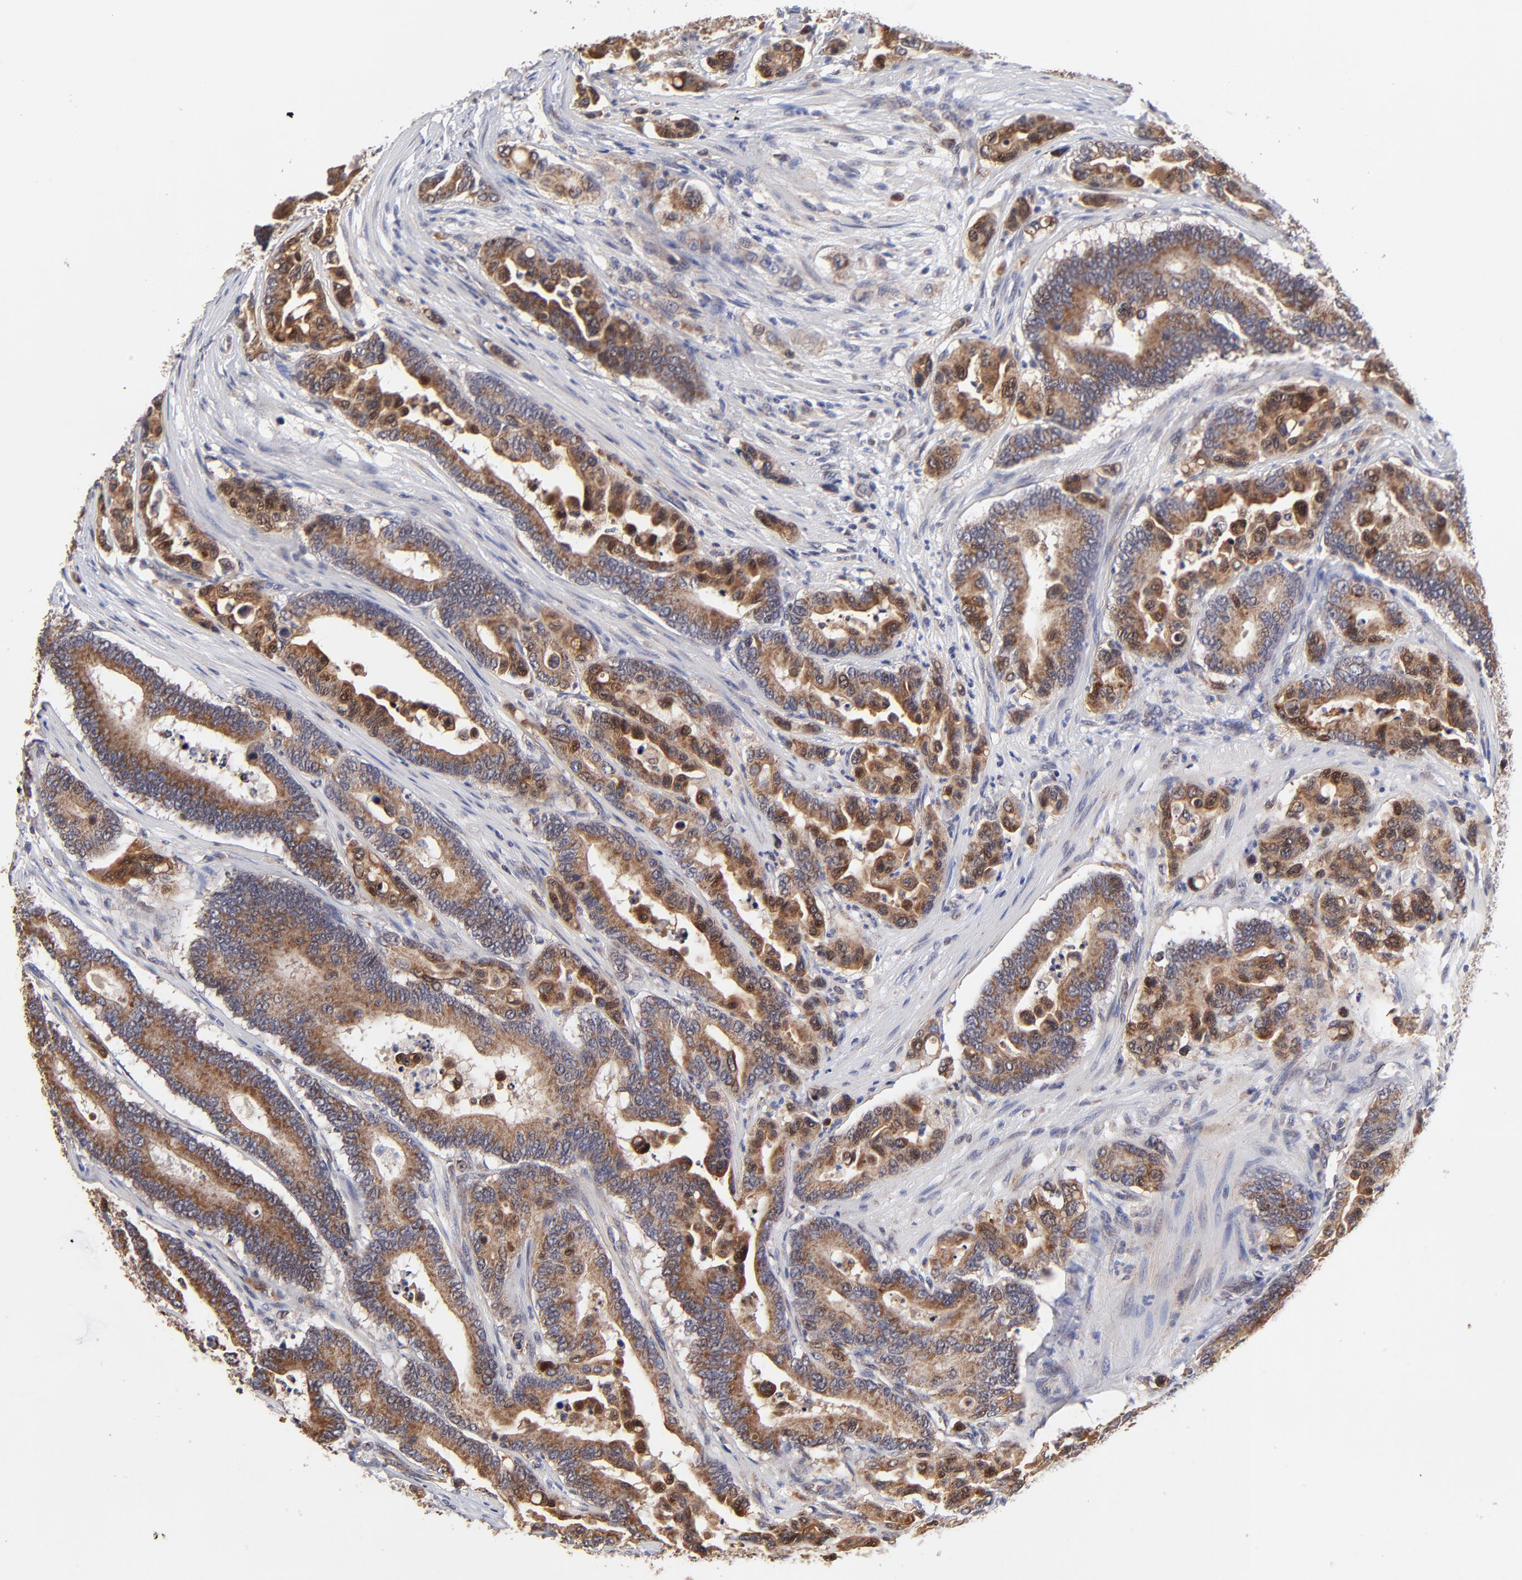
{"staining": {"intensity": "moderate", "quantity": ">75%", "location": "cytoplasmic/membranous"}, "tissue": "colorectal cancer", "cell_type": "Tumor cells", "image_type": "cancer", "snomed": [{"axis": "morphology", "description": "Normal tissue, NOS"}, {"axis": "morphology", "description": "Adenocarcinoma, NOS"}, {"axis": "topography", "description": "Colon"}], "caption": "IHC image of neoplastic tissue: colorectal cancer stained using IHC shows medium levels of moderate protein expression localized specifically in the cytoplasmic/membranous of tumor cells, appearing as a cytoplasmic/membranous brown color.", "gene": "FBXL12", "patient": {"sex": "male", "age": 82}}